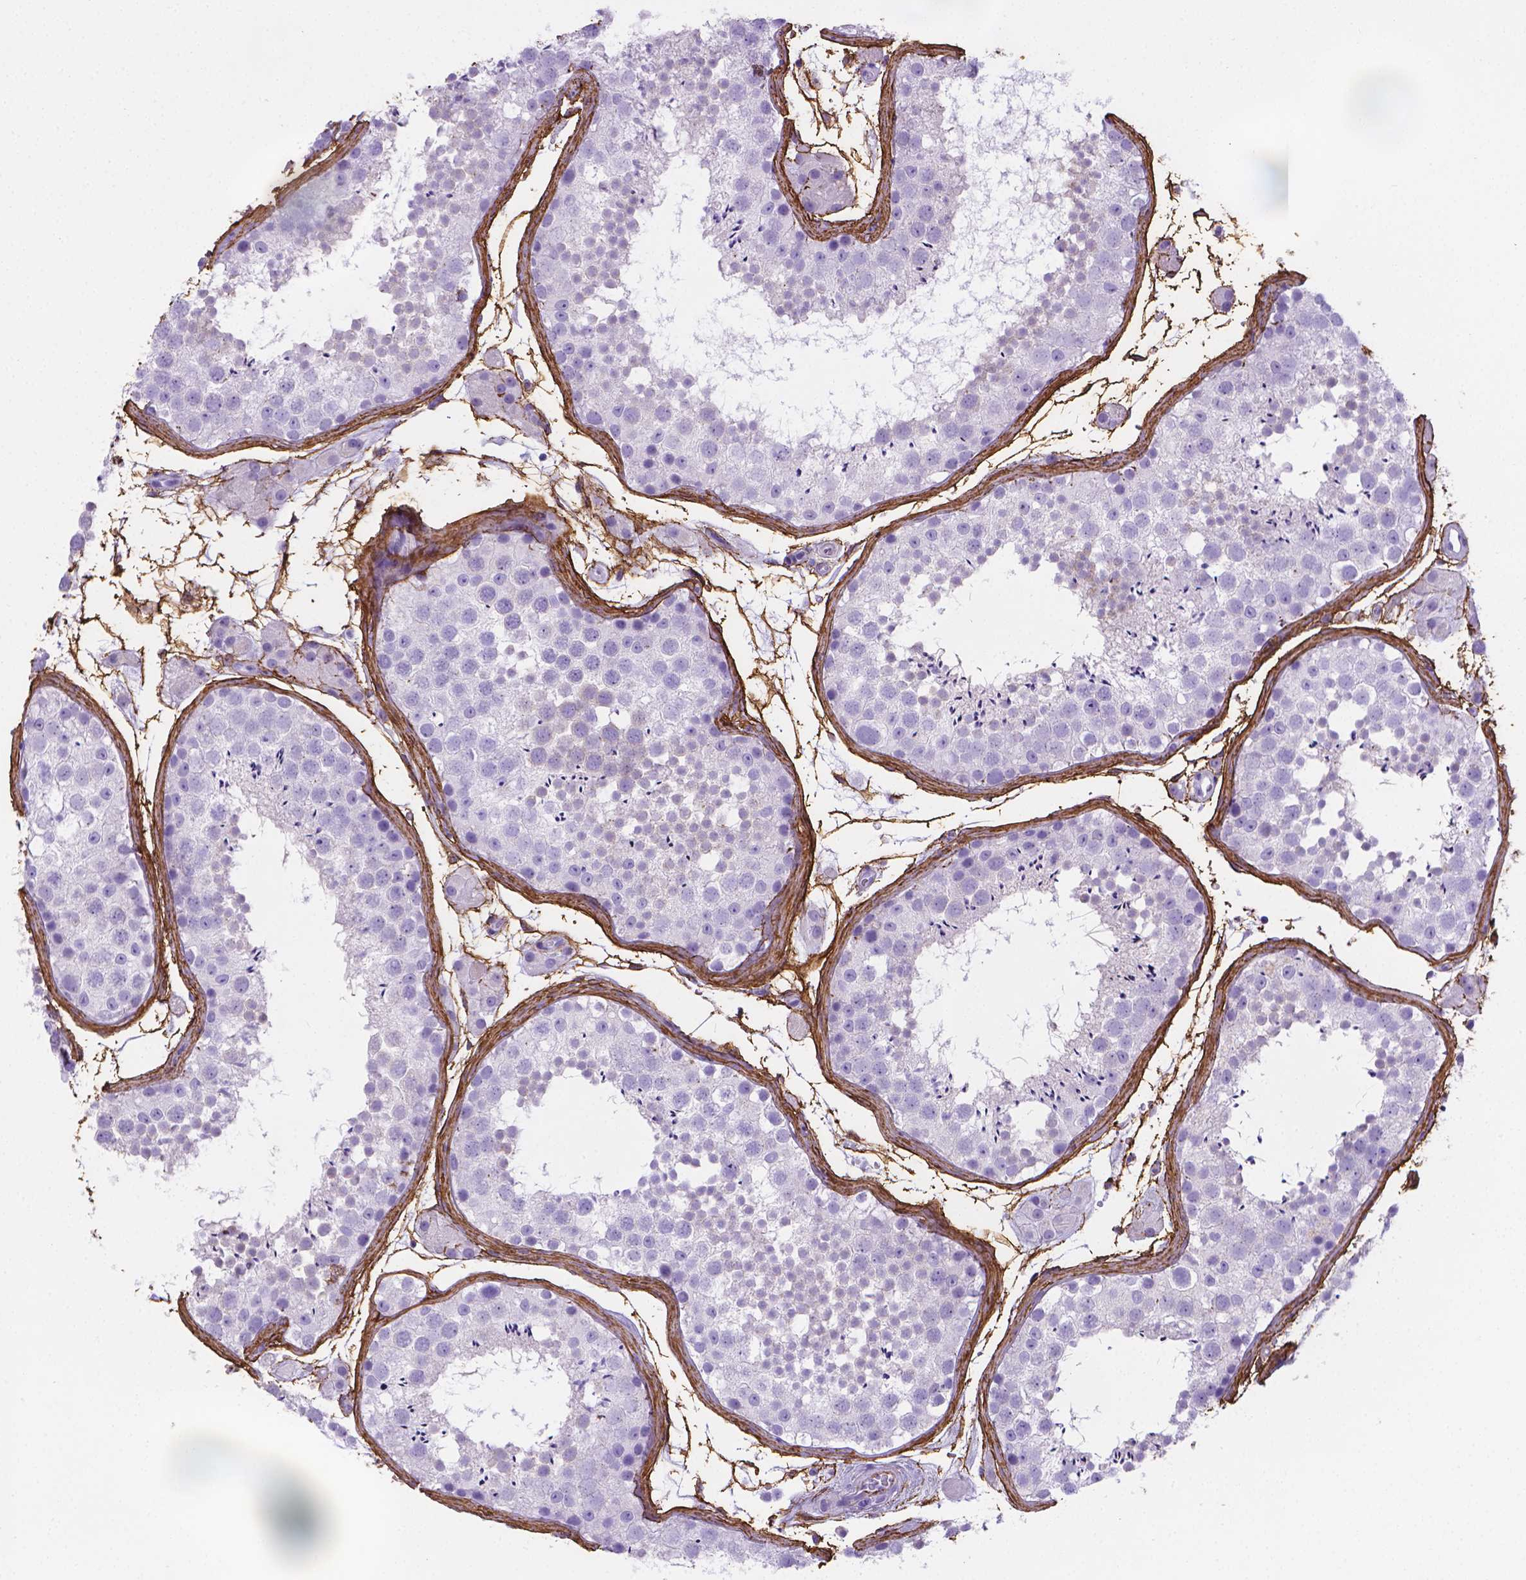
{"staining": {"intensity": "negative", "quantity": "none", "location": "none"}, "tissue": "testis", "cell_type": "Cells in seminiferous ducts", "image_type": "normal", "snomed": [{"axis": "morphology", "description": "Normal tissue, NOS"}, {"axis": "topography", "description": "Testis"}], "caption": "High magnification brightfield microscopy of benign testis stained with DAB (3,3'-diaminobenzidine) (brown) and counterstained with hematoxylin (blue): cells in seminiferous ducts show no significant expression. (Brightfield microscopy of DAB (3,3'-diaminobenzidine) immunohistochemistry (IHC) at high magnification).", "gene": "MFAP2", "patient": {"sex": "male", "age": 41}}